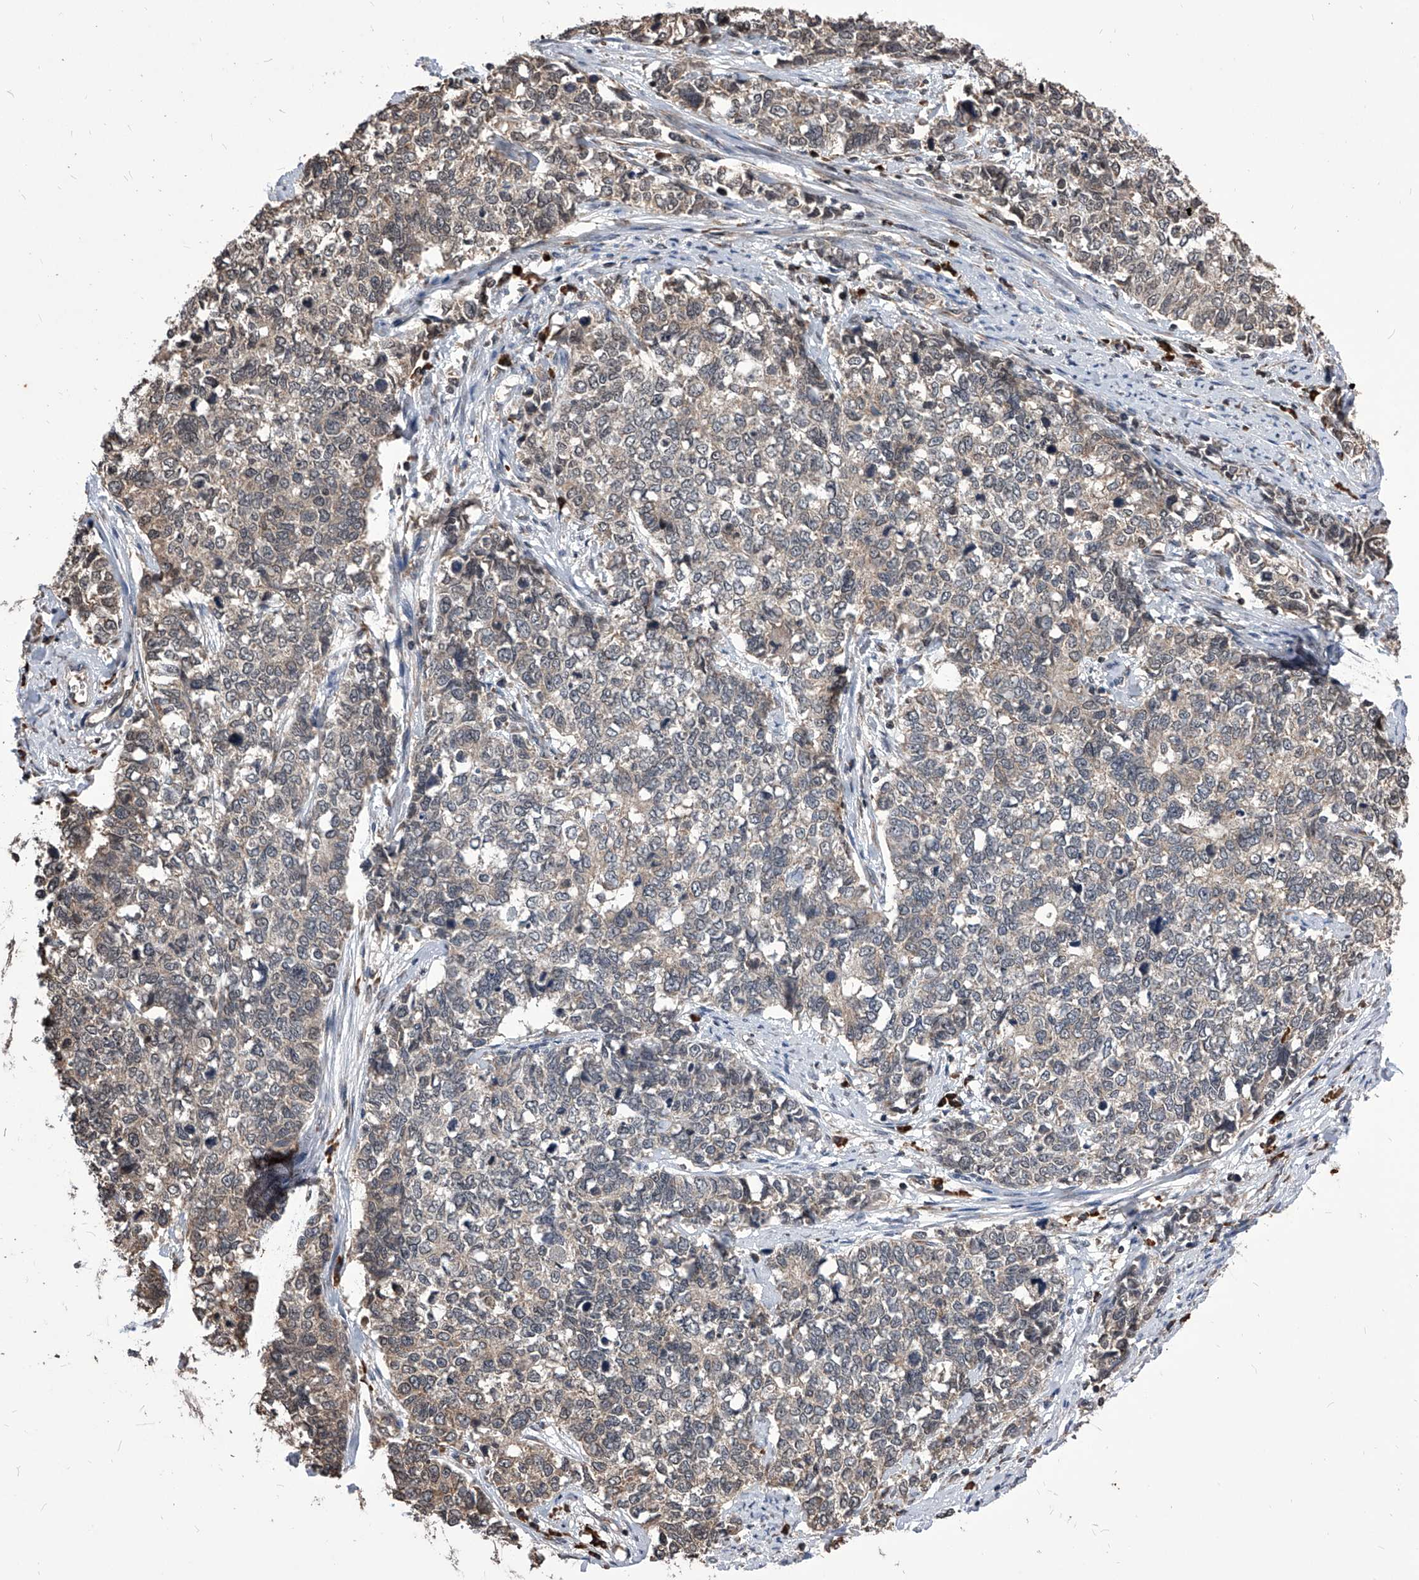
{"staining": {"intensity": "weak", "quantity": "<25%", "location": "cytoplasmic/membranous"}, "tissue": "cervical cancer", "cell_type": "Tumor cells", "image_type": "cancer", "snomed": [{"axis": "morphology", "description": "Squamous cell carcinoma, NOS"}, {"axis": "topography", "description": "Cervix"}], "caption": "A high-resolution image shows immunohistochemistry (IHC) staining of squamous cell carcinoma (cervical), which shows no significant expression in tumor cells. (Stains: DAB immunohistochemistry (IHC) with hematoxylin counter stain, Microscopy: brightfield microscopy at high magnification).", "gene": "ID1", "patient": {"sex": "female", "age": 63}}